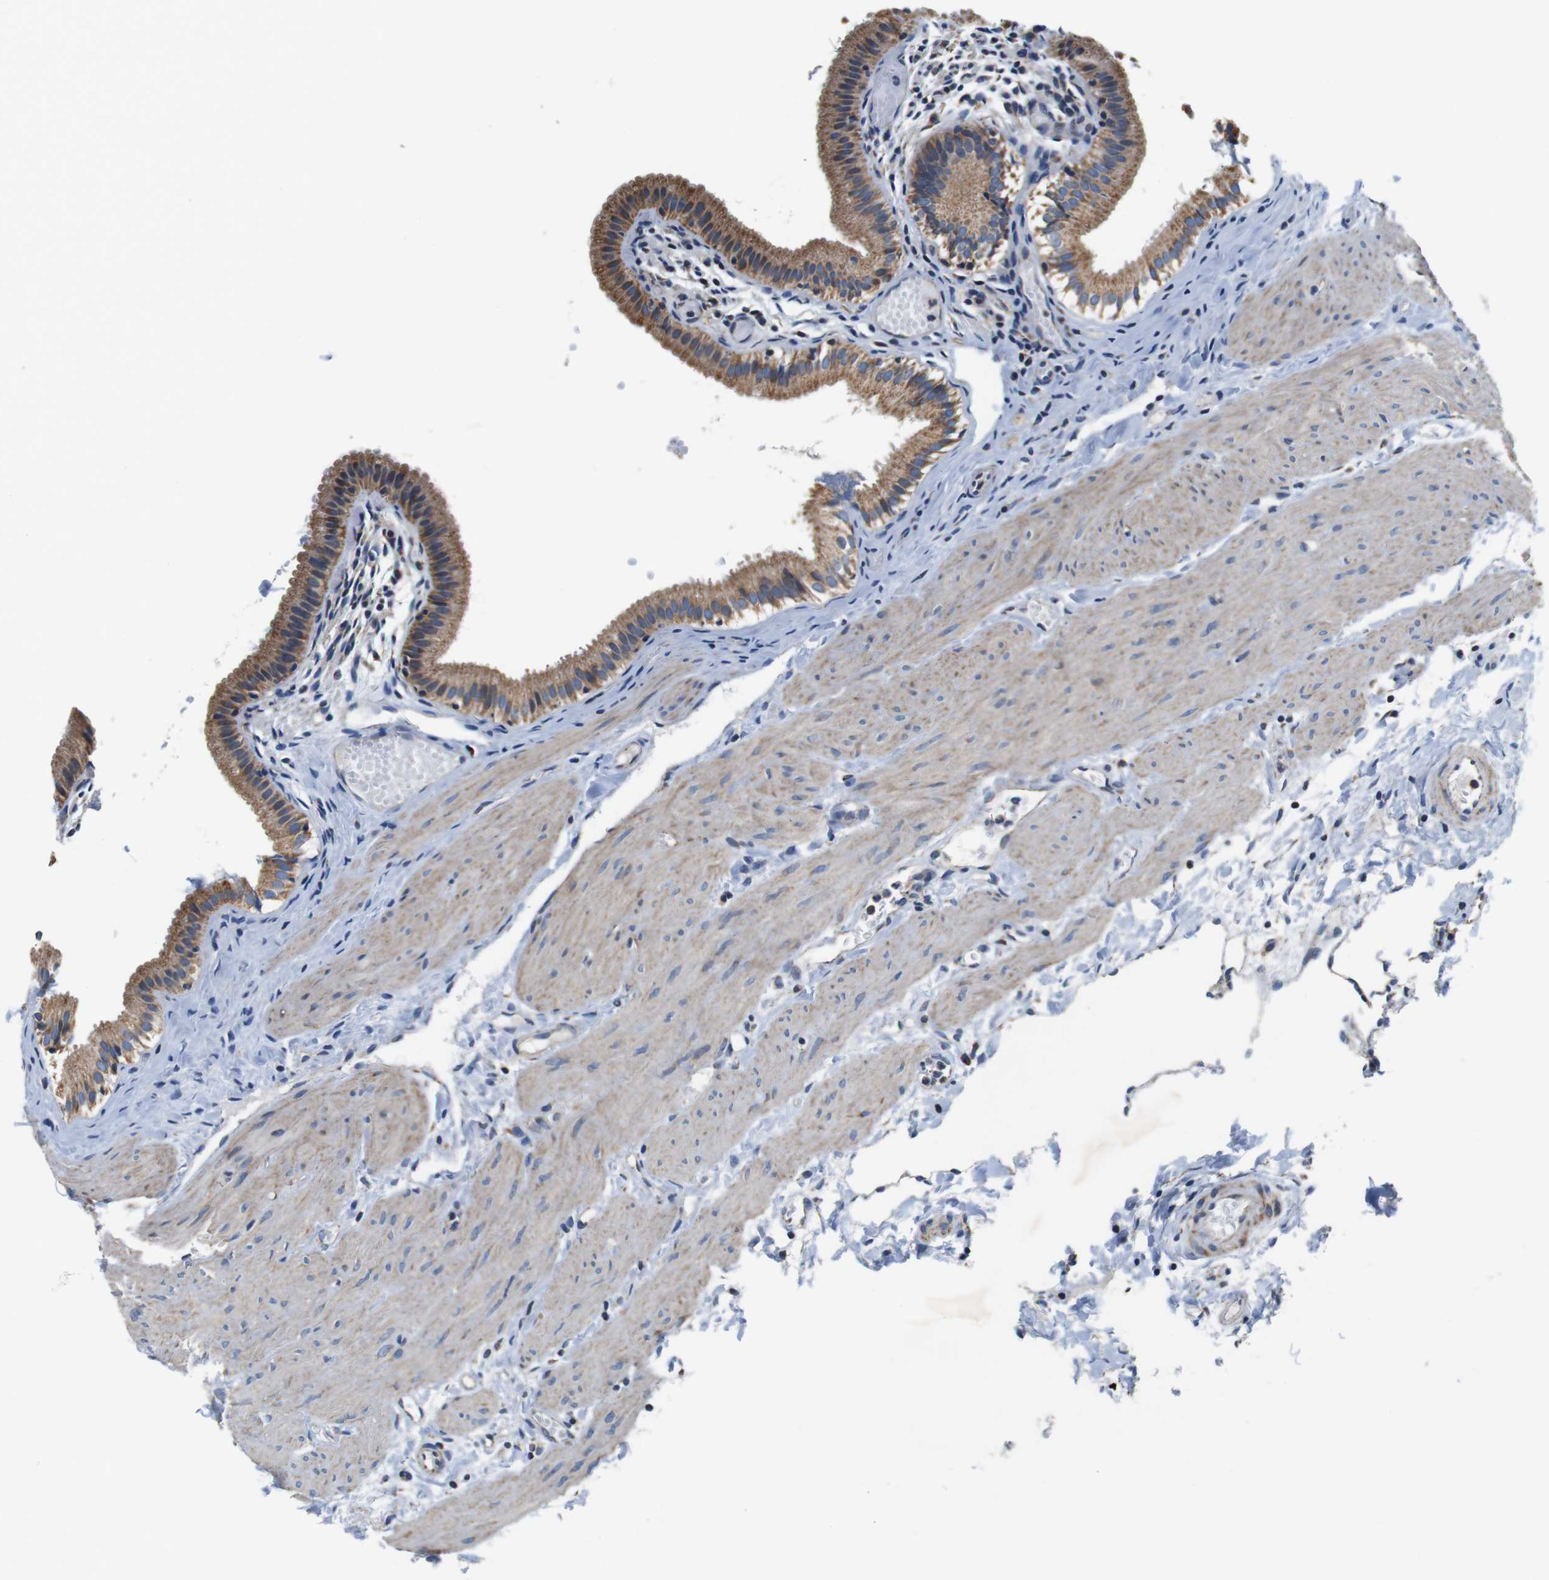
{"staining": {"intensity": "moderate", "quantity": ">75%", "location": "cytoplasmic/membranous"}, "tissue": "gallbladder", "cell_type": "Glandular cells", "image_type": "normal", "snomed": [{"axis": "morphology", "description": "Normal tissue, NOS"}, {"axis": "topography", "description": "Gallbladder"}], "caption": "A brown stain shows moderate cytoplasmic/membranous expression of a protein in glandular cells of normal gallbladder.", "gene": "LRP4", "patient": {"sex": "female", "age": 26}}